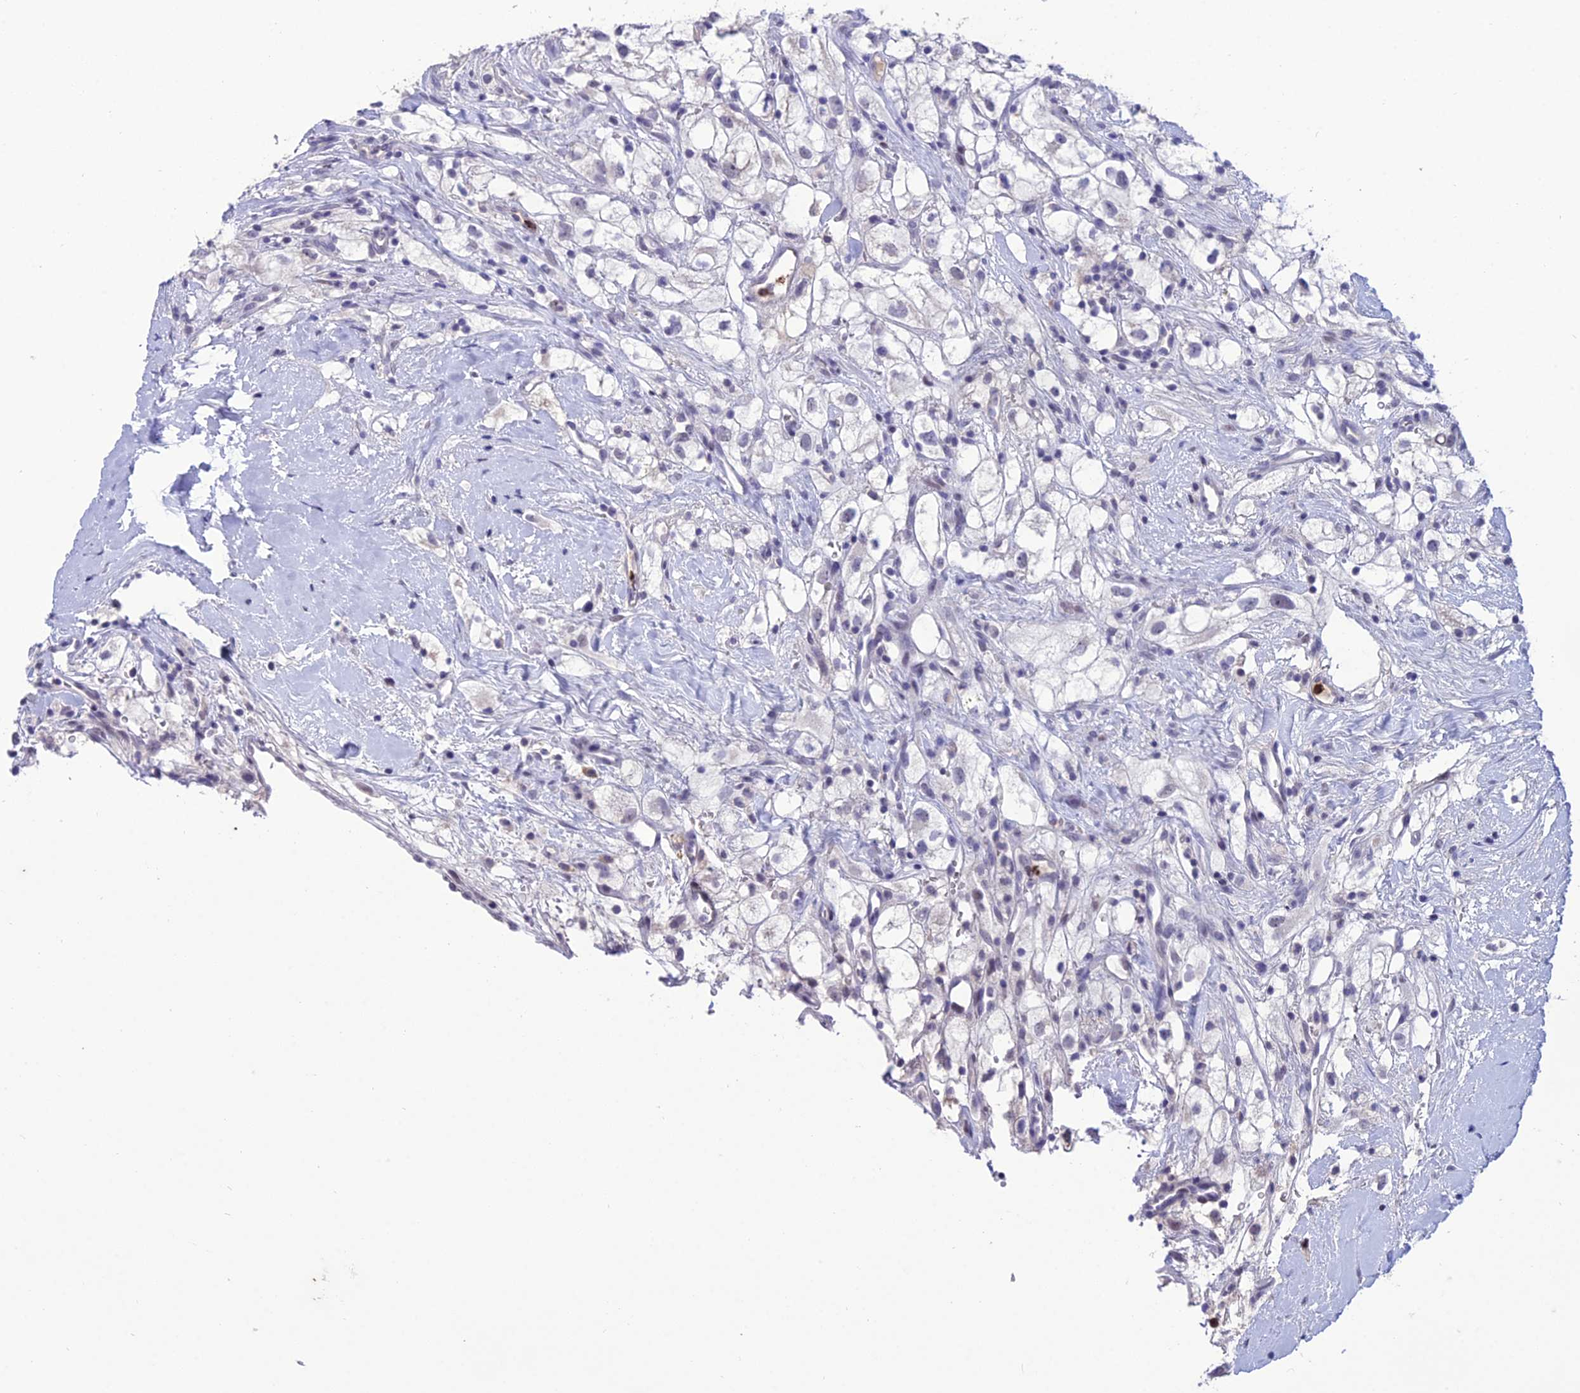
{"staining": {"intensity": "negative", "quantity": "none", "location": "none"}, "tissue": "renal cancer", "cell_type": "Tumor cells", "image_type": "cancer", "snomed": [{"axis": "morphology", "description": "Adenocarcinoma, NOS"}, {"axis": "topography", "description": "Kidney"}], "caption": "Renal cancer (adenocarcinoma) was stained to show a protein in brown. There is no significant positivity in tumor cells.", "gene": "MFSD2B", "patient": {"sex": "male", "age": 59}}